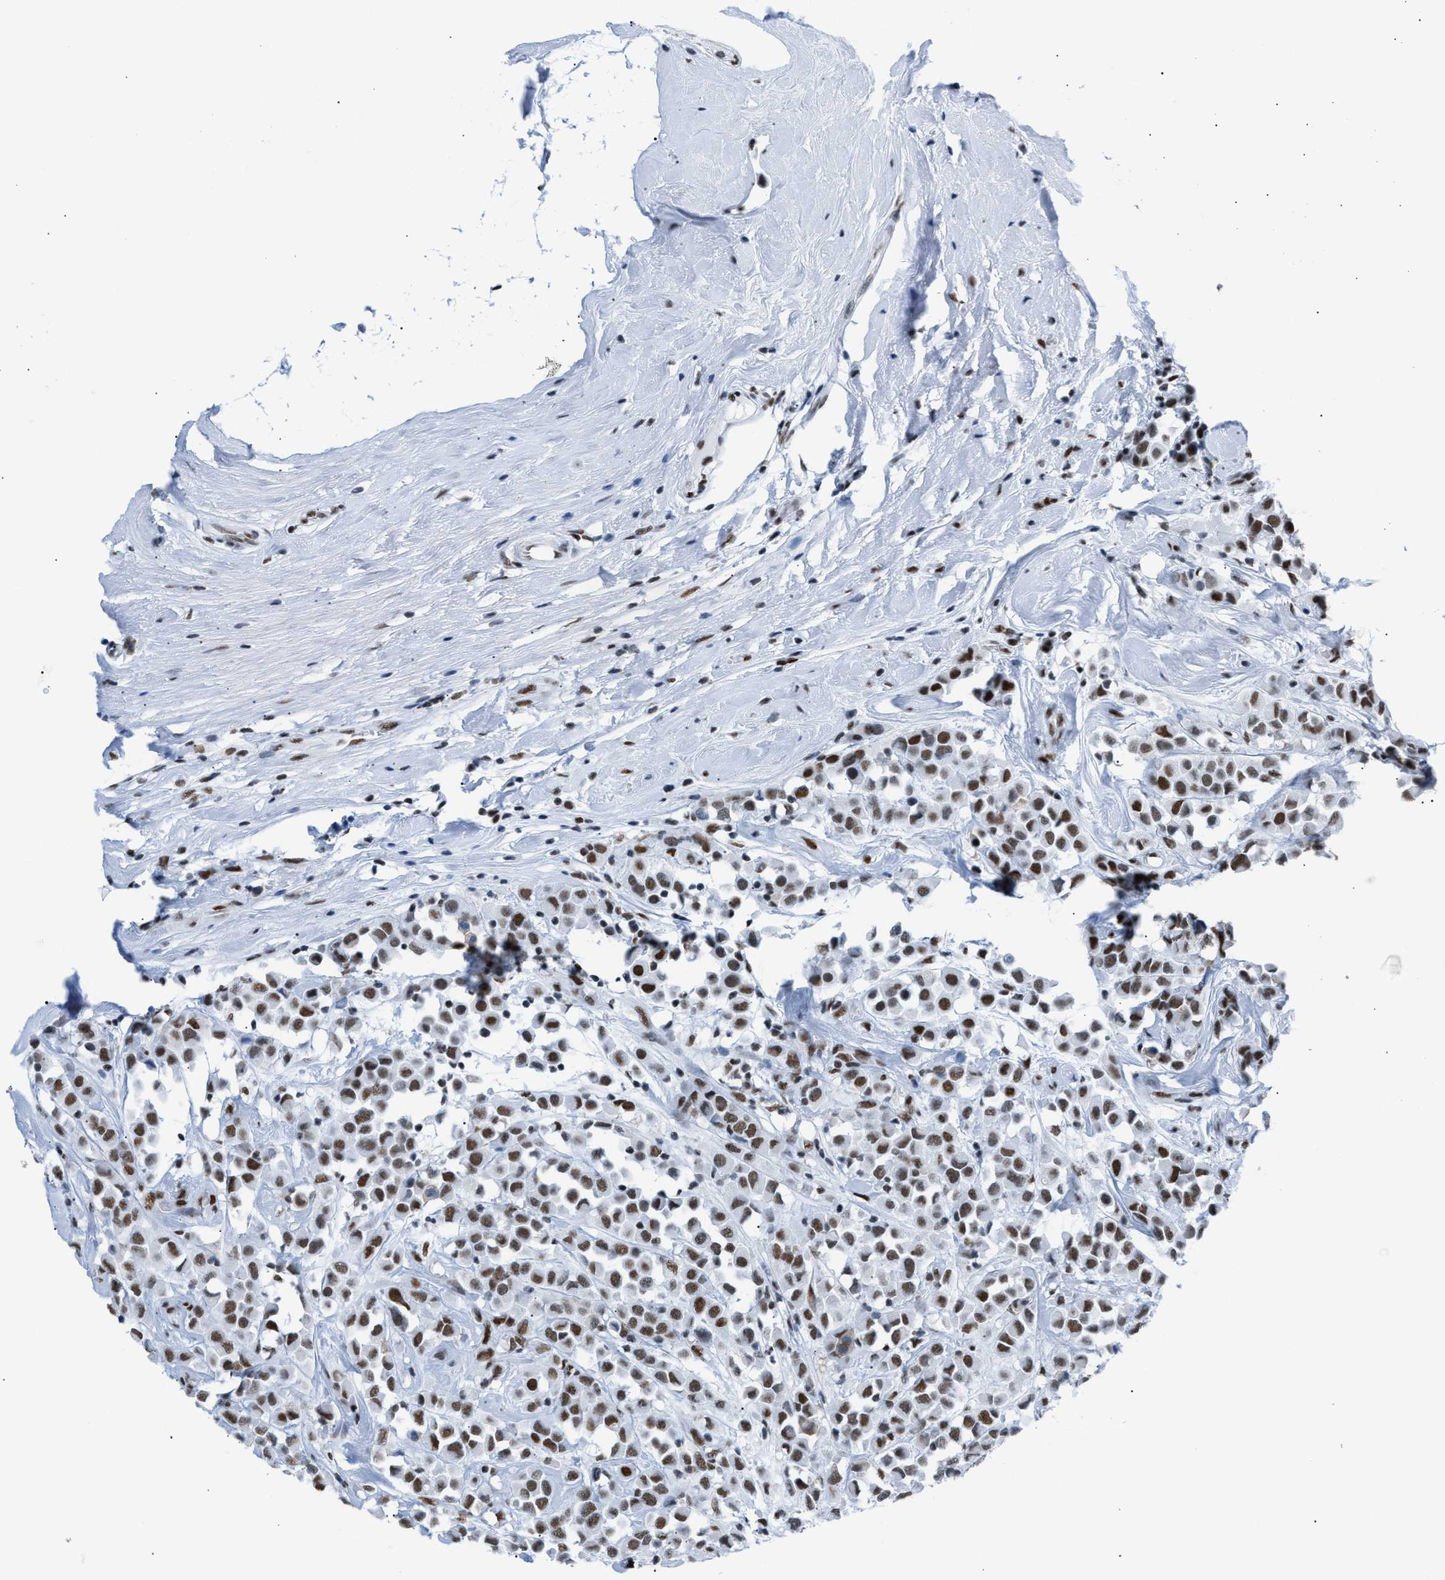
{"staining": {"intensity": "moderate", "quantity": ">75%", "location": "nuclear"}, "tissue": "breast cancer", "cell_type": "Tumor cells", "image_type": "cancer", "snomed": [{"axis": "morphology", "description": "Duct carcinoma"}, {"axis": "topography", "description": "Breast"}], "caption": "Immunohistochemical staining of human breast cancer demonstrates moderate nuclear protein staining in about >75% of tumor cells.", "gene": "CCAR2", "patient": {"sex": "female", "age": 61}}